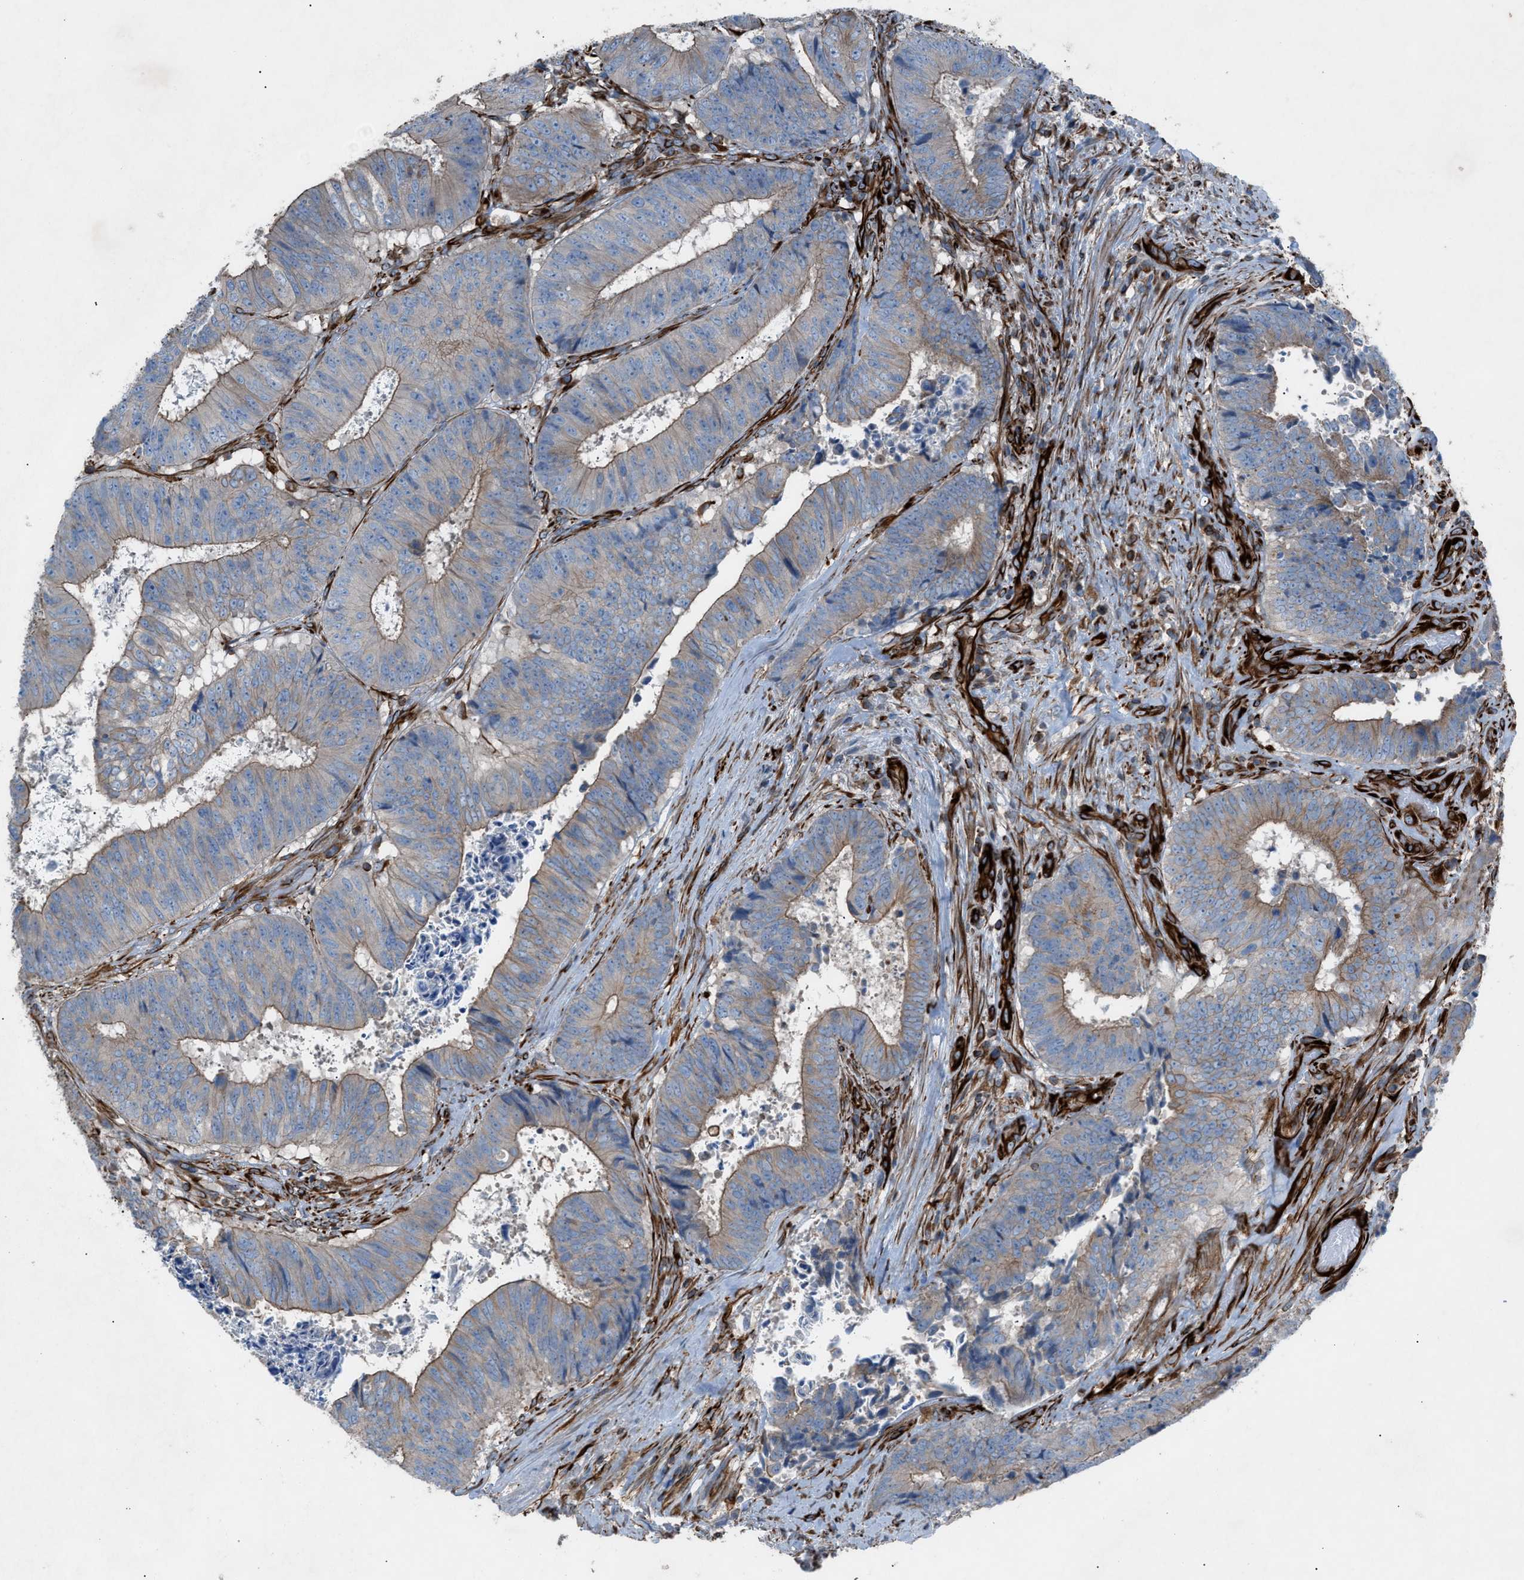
{"staining": {"intensity": "weak", "quantity": ">75%", "location": "cytoplasmic/membranous"}, "tissue": "colorectal cancer", "cell_type": "Tumor cells", "image_type": "cancer", "snomed": [{"axis": "morphology", "description": "Adenocarcinoma, NOS"}, {"axis": "topography", "description": "Rectum"}], "caption": "Immunohistochemistry (IHC) (DAB (3,3'-diaminobenzidine)) staining of colorectal cancer (adenocarcinoma) shows weak cytoplasmic/membranous protein staining in approximately >75% of tumor cells.", "gene": "CABP7", "patient": {"sex": "male", "age": 72}}